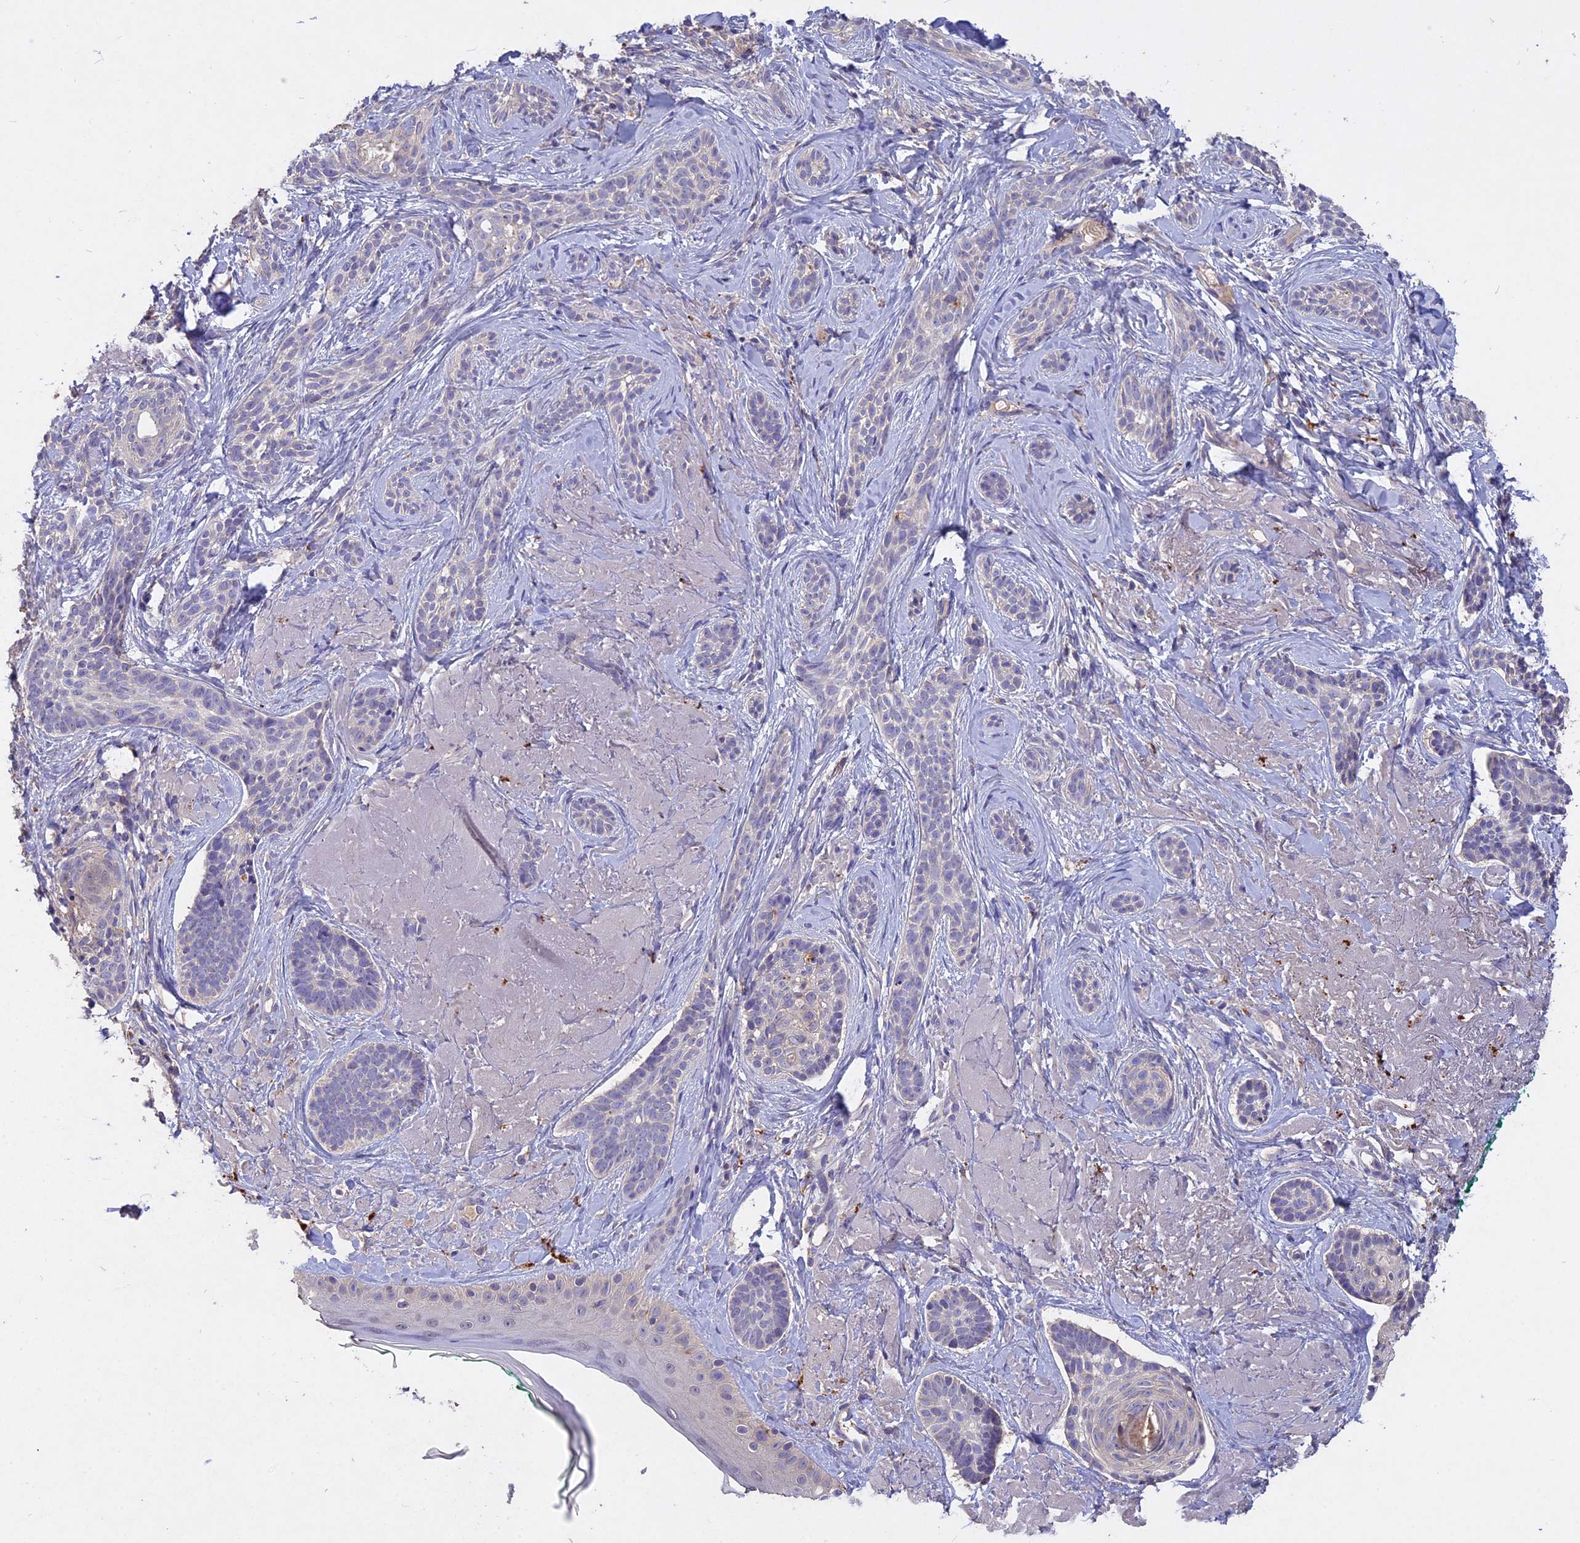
{"staining": {"intensity": "negative", "quantity": "none", "location": "none"}, "tissue": "skin cancer", "cell_type": "Tumor cells", "image_type": "cancer", "snomed": [{"axis": "morphology", "description": "Basal cell carcinoma"}, {"axis": "topography", "description": "Skin"}], "caption": "High power microscopy photomicrograph of an IHC micrograph of basal cell carcinoma (skin), revealing no significant positivity in tumor cells.", "gene": "SLC26A4", "patient": {"sex": "male", "age": 71}}